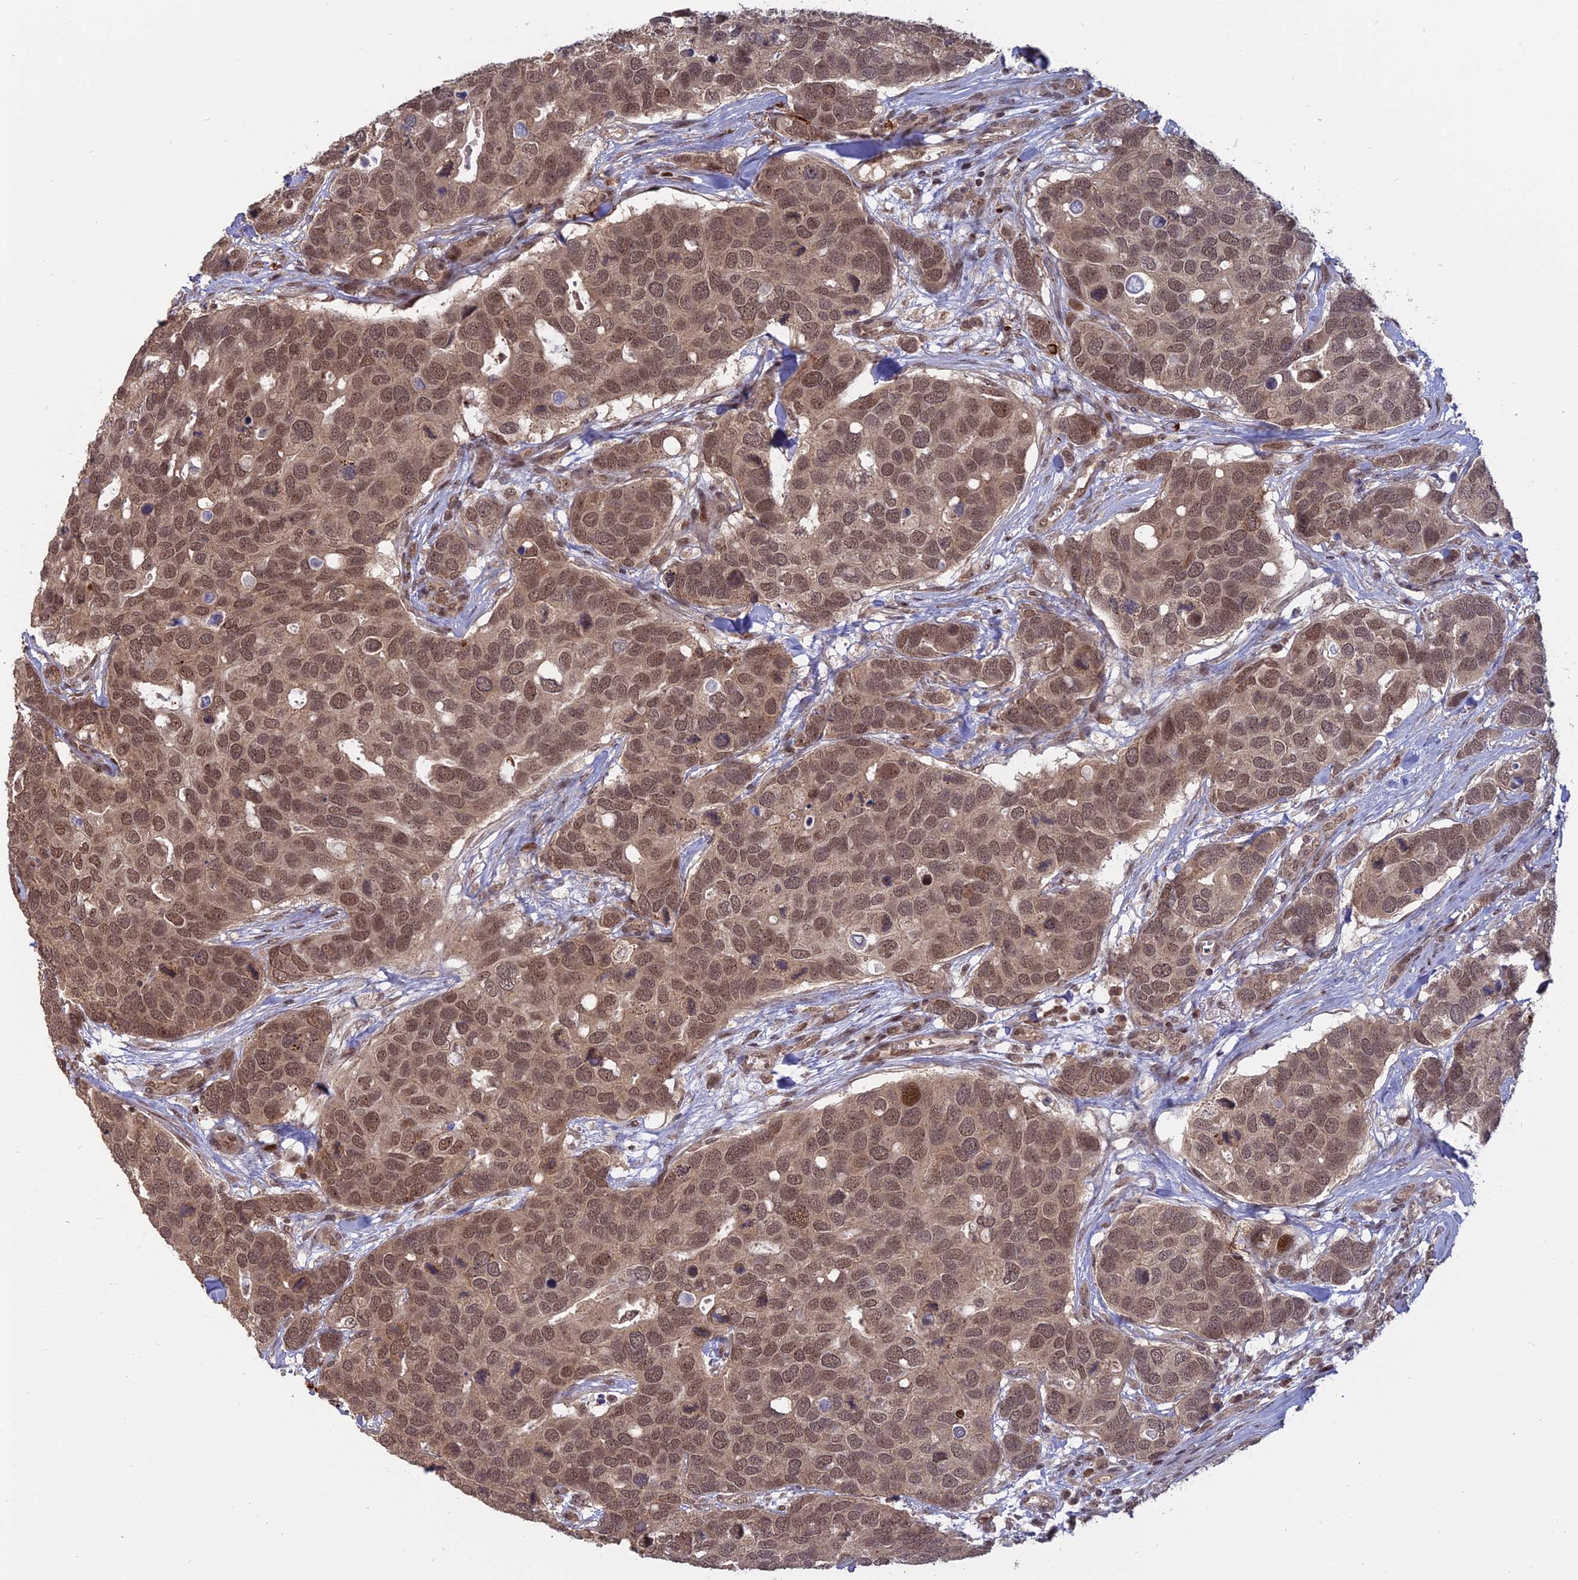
{"staining": {"intensity": "moderate", "quantity": ">75%", "location": "nuclear"}, "tissue": "breast cancer", "cell_type": "Tumor cells", "image_type": "cancer", "snomed": [{"axis": "morphology", "description": "Duct carcinoma"}, {"axis": "topography", "description": "Breast"}], "caption": "A high-resolution histopathology image shows immunohistochemistry (IHC) staining of intraductal carcinoma (breast), which displays moderate nuclear staining in about >75% of tumor cells.", "gene": "PKIG", "patient": {"sex": "female", "age": 83}}